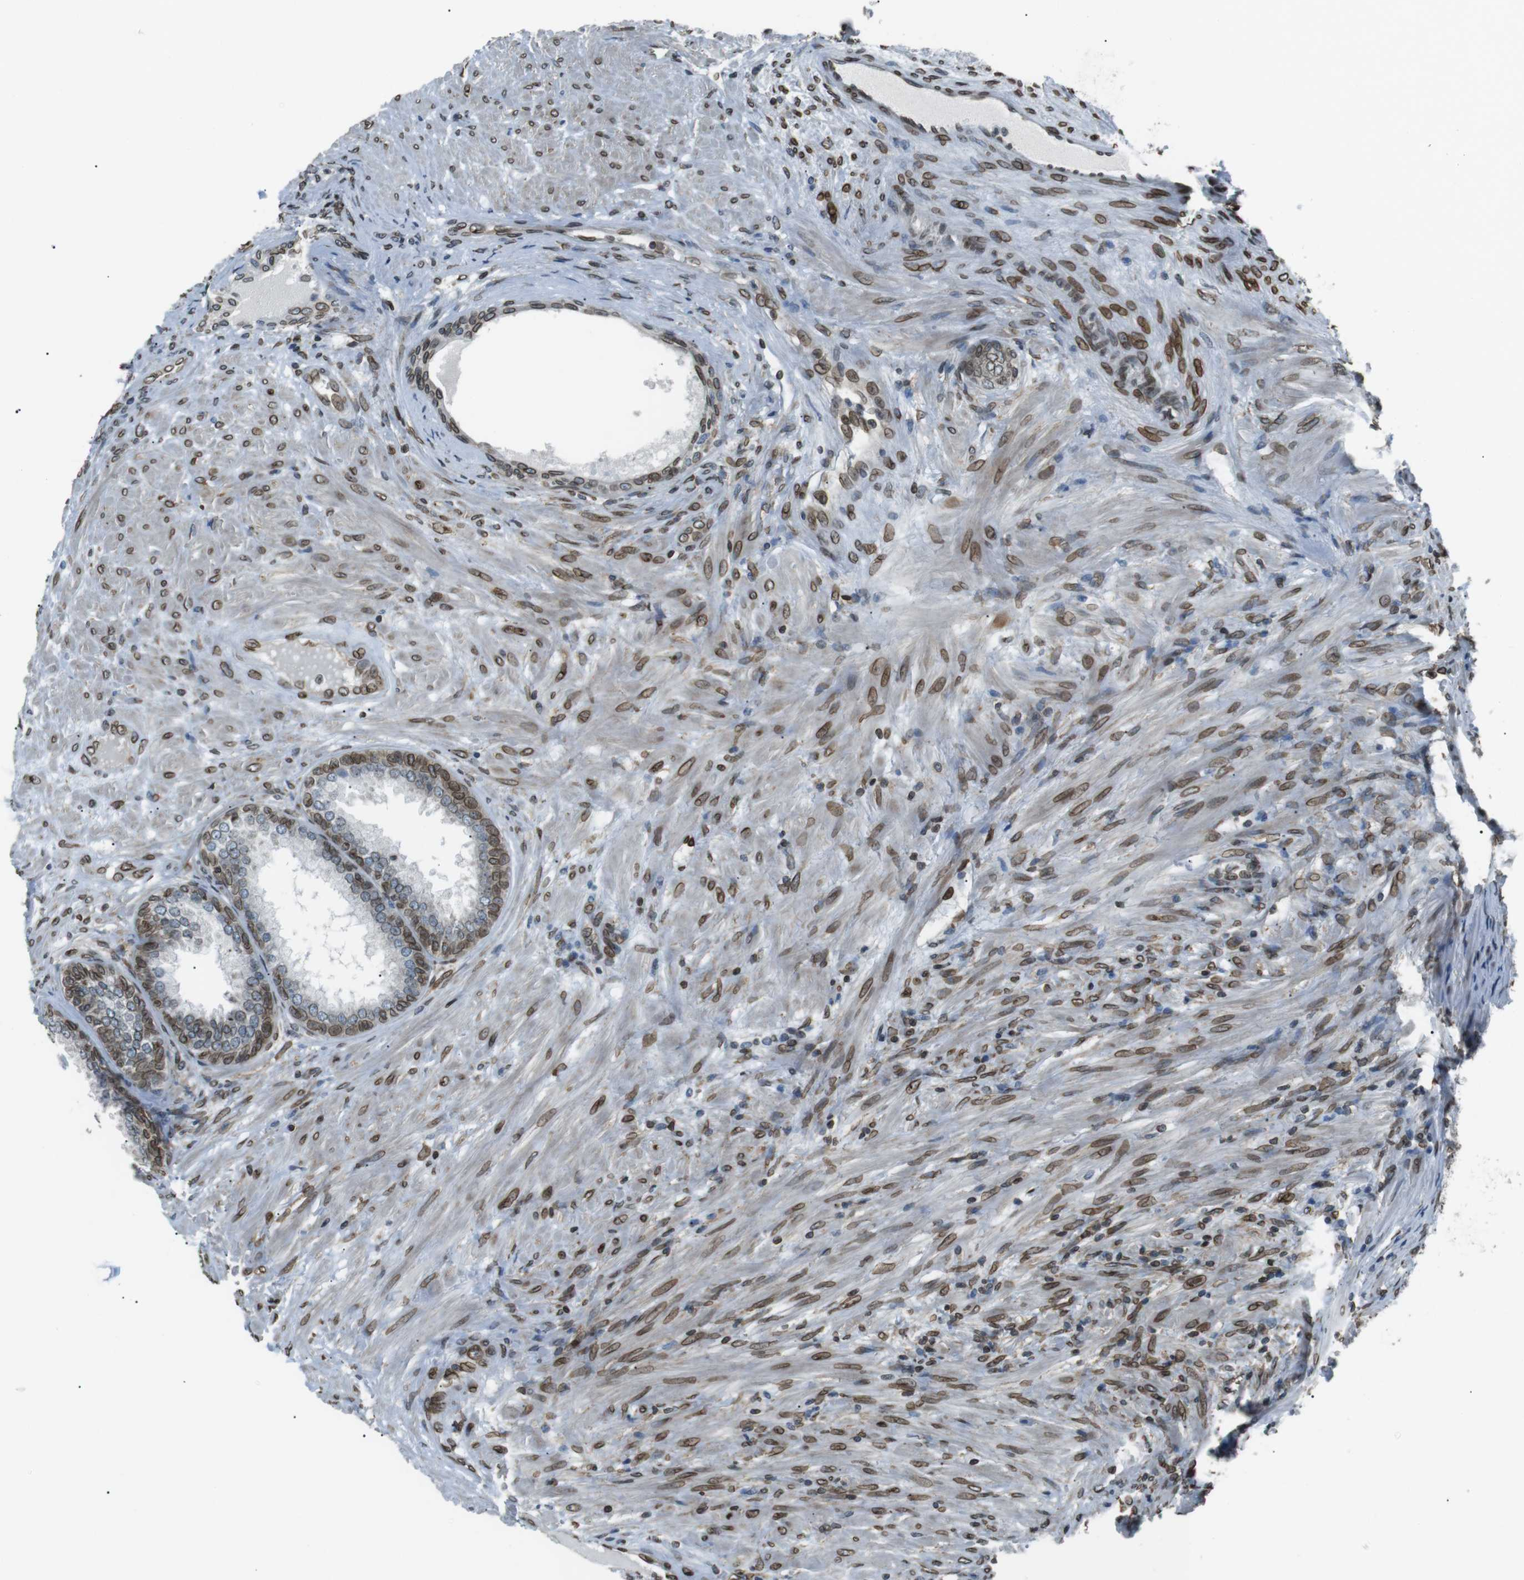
{"staining": {"intensity": "moderate", "quantity": "25%-75%", "location": "cytoplasmic/membranous,nuclear"}, "tissue": "prostate", "cell_type": "Glandular cells", "image_type": "normal", "snomed": [{"axis": "morphology", "description": "Normal tissue, NOS"}, {"axis": "topography", "description": "Prostate"}], "caption": "Glandular cells reveal moderate cytoplasmic/membranous,nuclear expression in about 25%-75% of cells in benign prostate.", "gene": "TMX4", "patient": {"sex": "male", "age": 76}}